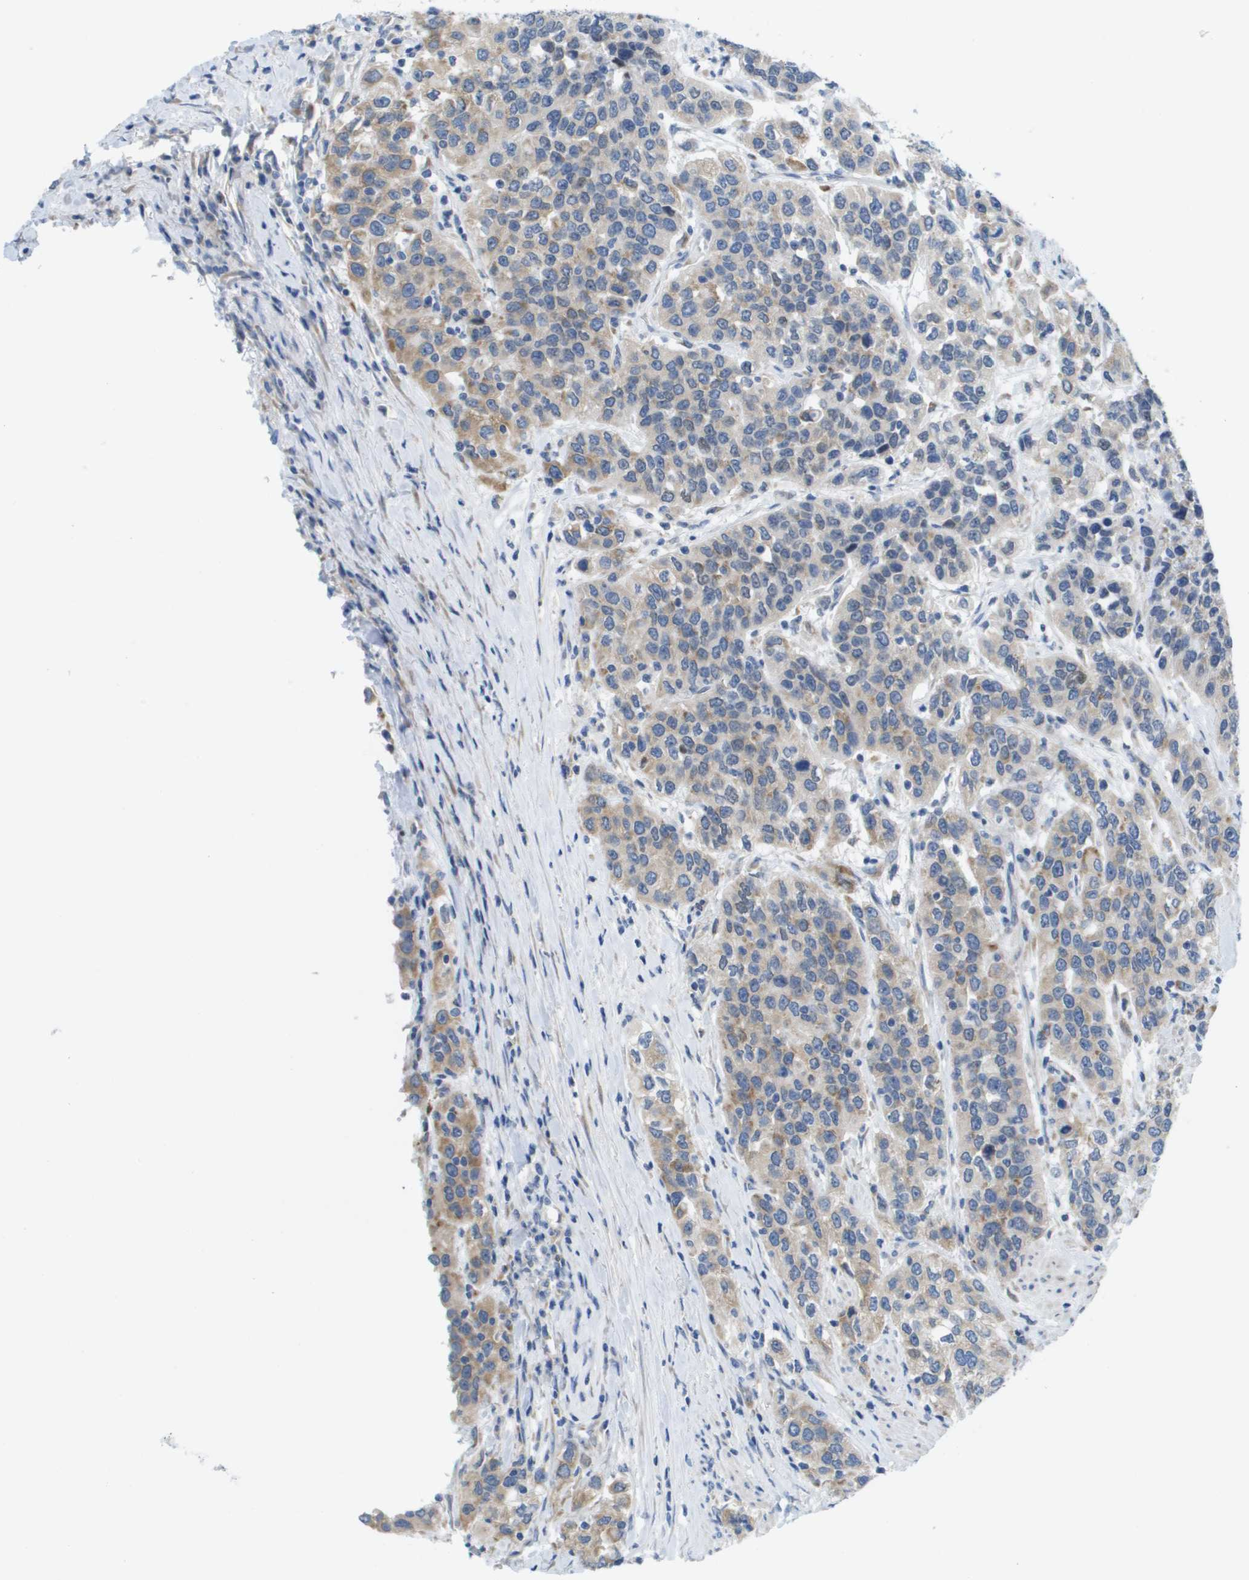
{"staining": {"intensity": "weak", "quantity": "<25%", "location": "cytoplasmic/membranous"}, "tissue": "urothelial cancer", "cell_type": "Tumor cells", "image_type": "cancer", "snomed": [{"axis": "morphology", "description": "Urothelial carcinoma, High grade"}, {"axis": "topography", "description": "Urinary bladder"}], "caption": "High magnification brightfield microscopy of urothelial carcinoma (high-grade) stained with DAB (3,3'-diaminobenzidine) (brown) and counterstained with hematoxylin (blue): tumor cells show no significant positivity.", "gene": "PTDSS1", "patient": {"sex": "female", "age": 80}}